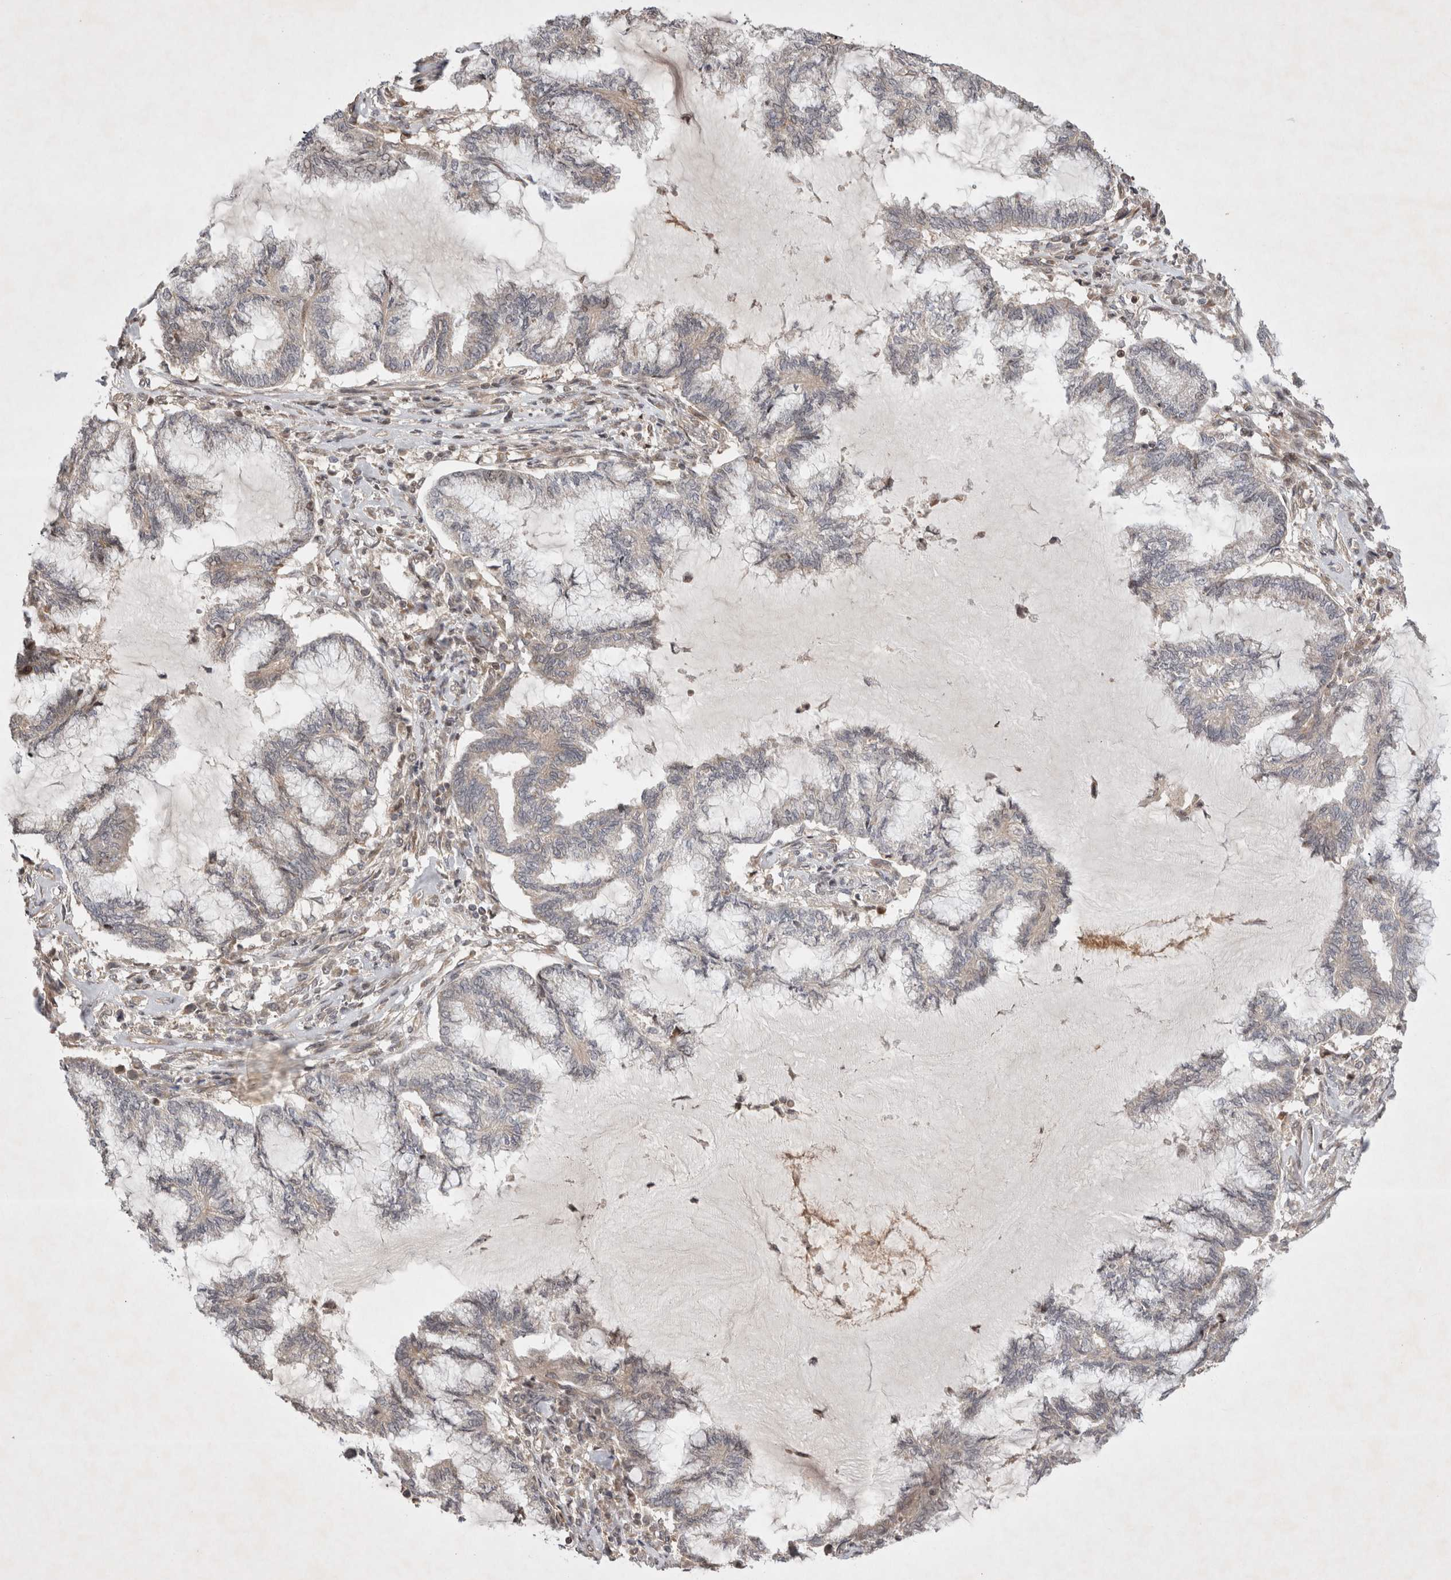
{"staining": {"intensity": "negative", "quantity": "none", "location": "none"}, "tissue": "endometrial cancer", "cell_type": "Tumor cells", "image_type": "cancer", "snomed": [{"axis": "morphology", "description": "Adenocarcinoma, NOS"}, {"axis": "topography", "description": "Endometrium"}], "caption": "Immunohistochemistry (IHC) histopathology image of human endometrial cancer stained for a protein (brown), which displays no positivity in tumor cells.", "gene": "EIF2AK1", "patient": {"sex": "female", "age": 86}}